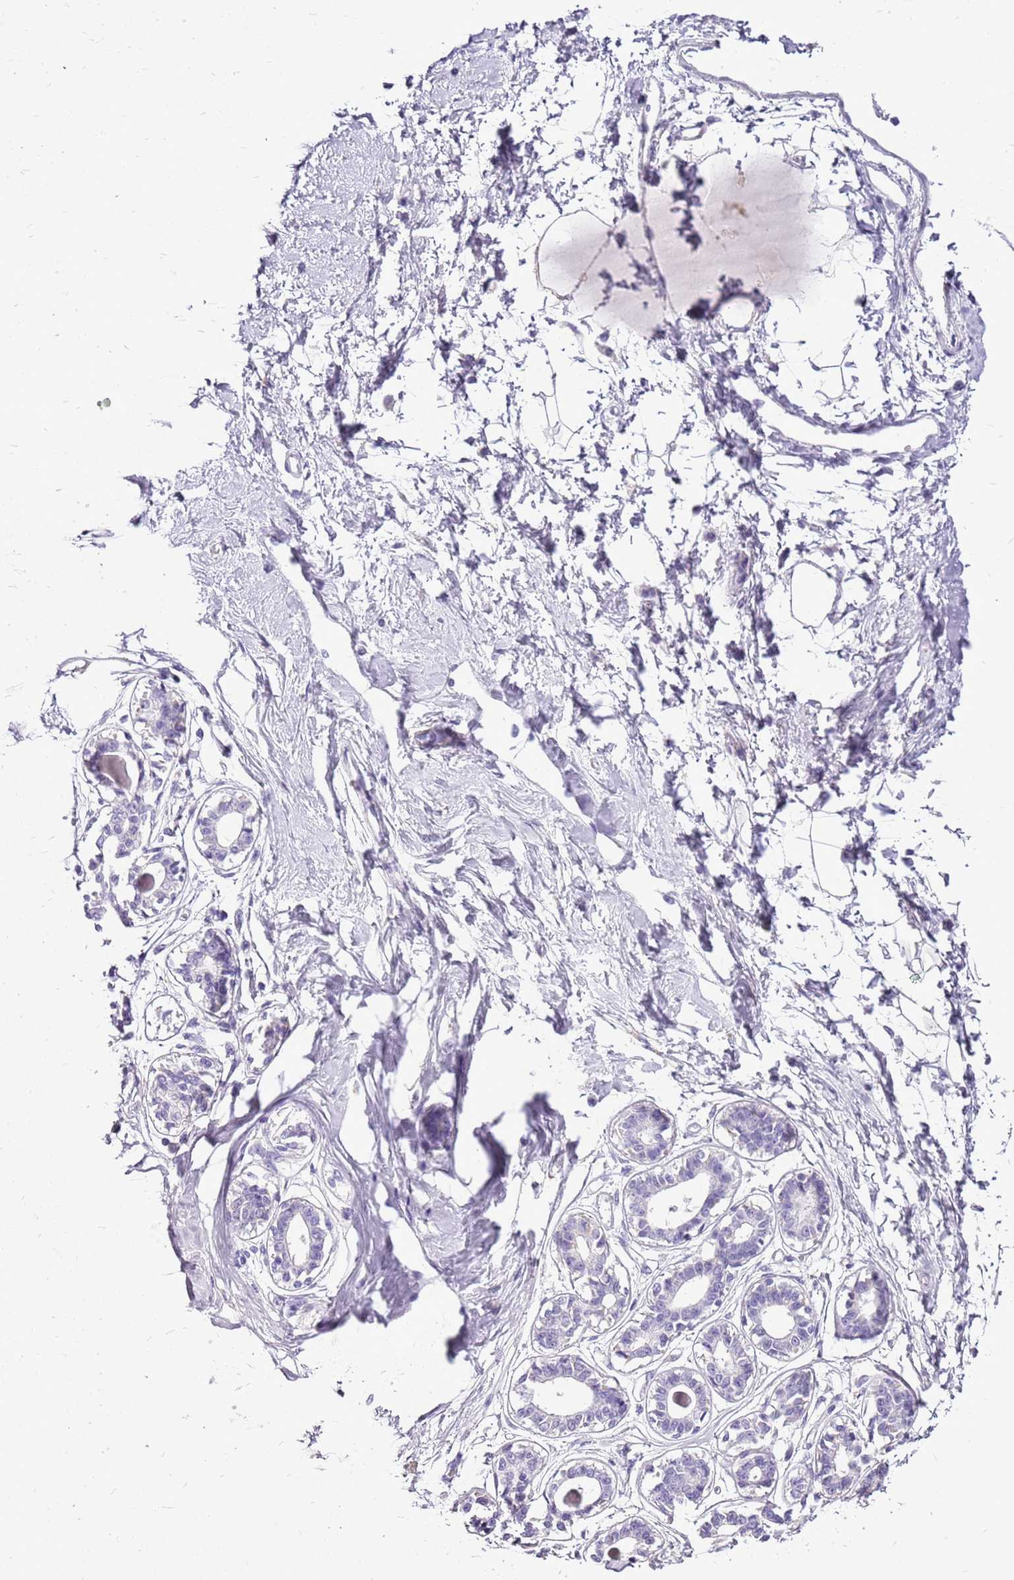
{"staining": {"intensity": "negative", "quantity": "none", "location": "none"}, "tissue": "breast", "cell_type": "Adipocytes", "image_type": "normal", "snomed": [{"axis": "morphology", "description": "Normal tissue, NOS"}, {"axis": "topography", "description": "Breast"}], "caption": "Immunohistochemical staining of unremarkable breast exhibits no significant staining in adipocytes. The staining was performed using DAB to visualize the protein expression in brown, while the nuclei were stained in blue with hematoxylin (Magnification: 20x).", "gene": "ACSS3", "patient": {"sex": "female", "age": 45}}